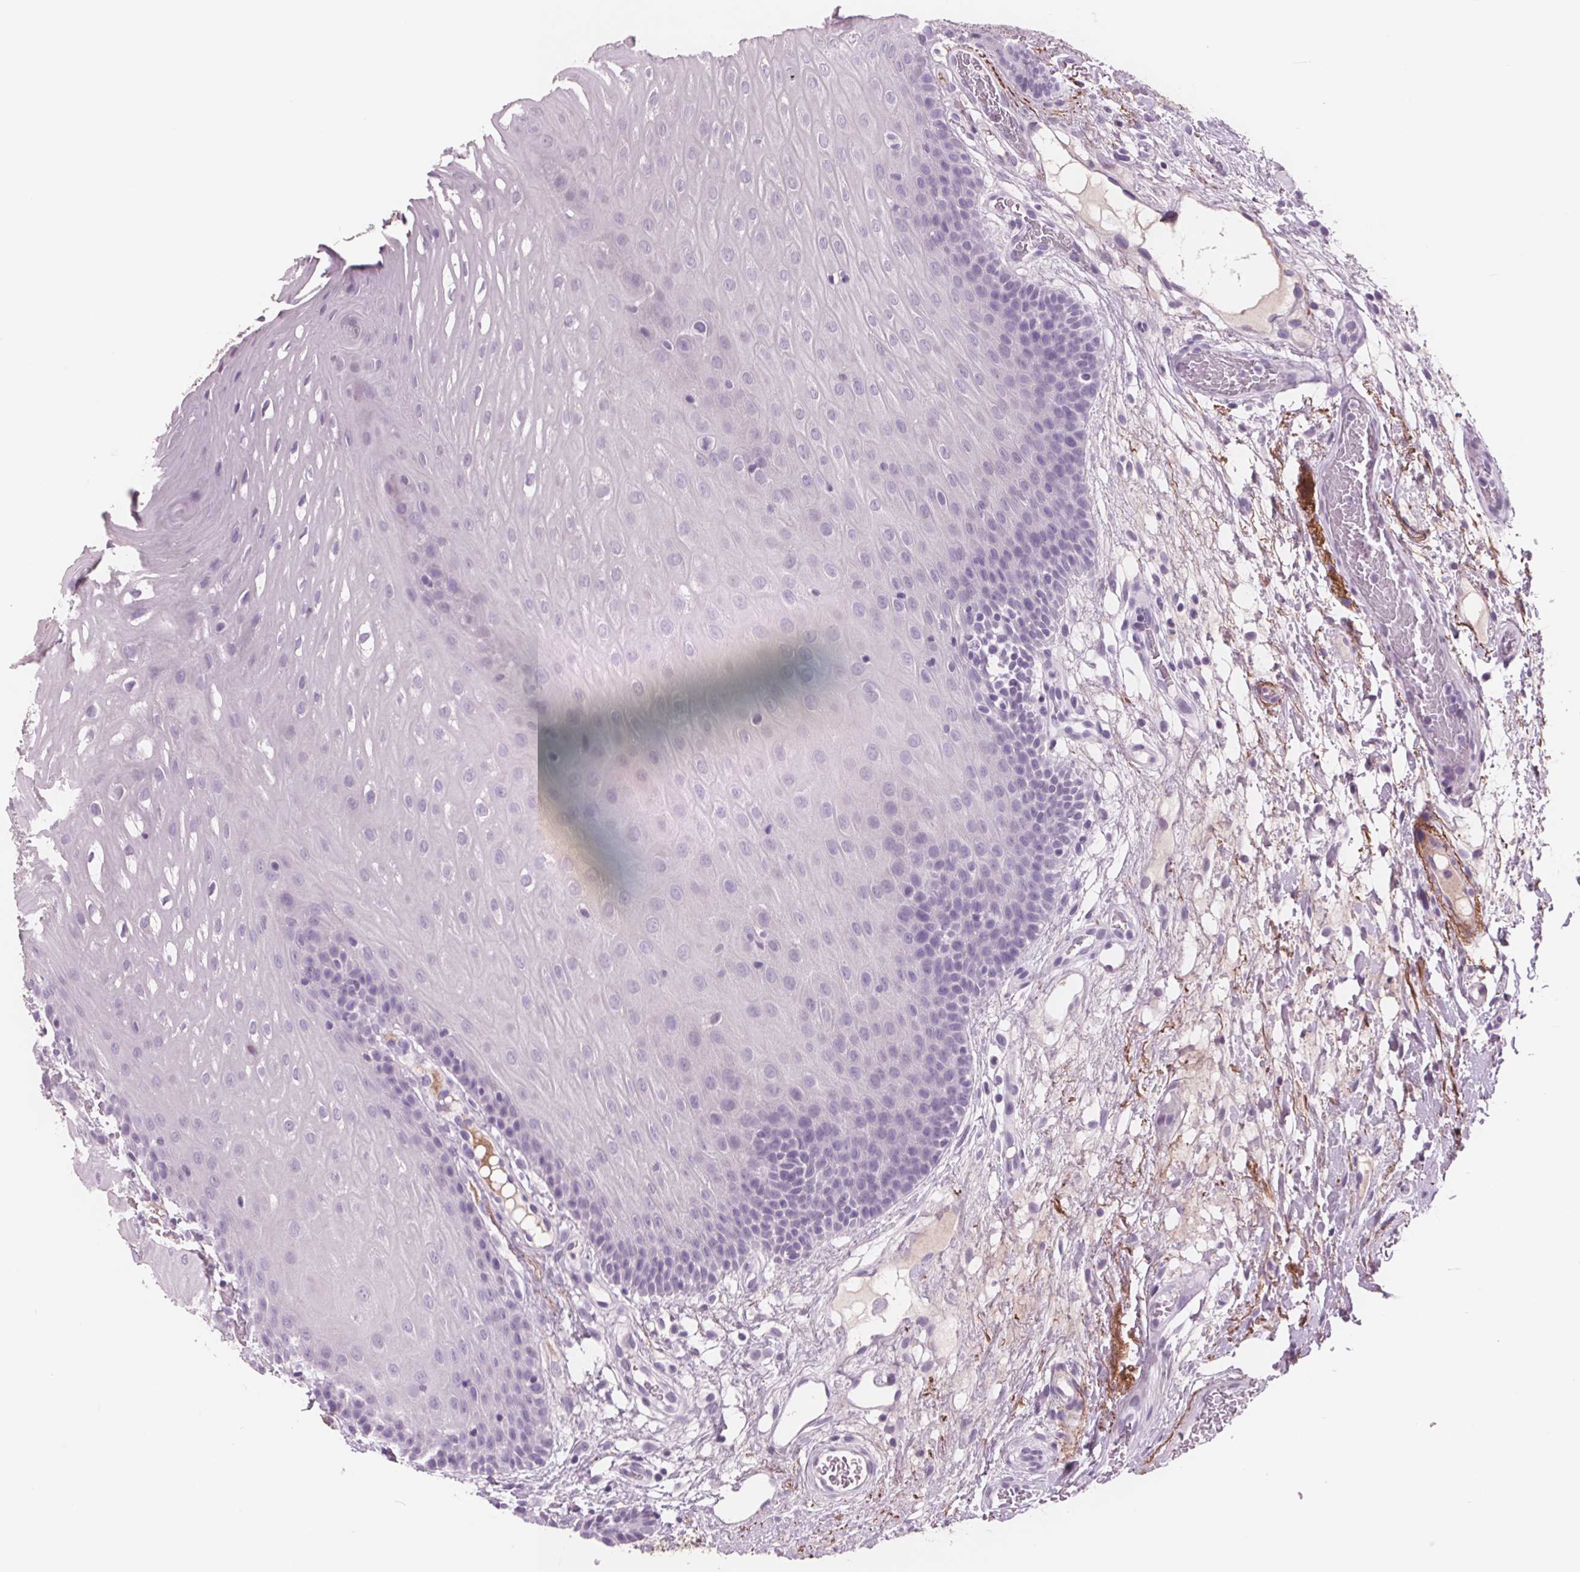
{"staining": {"intensity": "negative", "quantity": "none", "location": "none"}, "tissue": "oral mucosa", "cell_type": "Squamous epithelial cells", "image_type": "normal", "snomed": [{"axis": "morphology", "description": "Normal tissue, NOS"}, {"axis": "morphology", "description": "Squamous cell carcinoma, NOS"}, {"axis": "topography", "description": "Oral tissue"}, {"axis": "topography", "description": "Head-Neck"}], "caption": "Immunohistochemistry (IHC) histopathology image of normal oral mucosa: oral mucosa stained with DAB displays no significant protein expression in squamous epithelial cells.", "gene": "AMBP", "patient": {"sex": "male", "age": 78}}